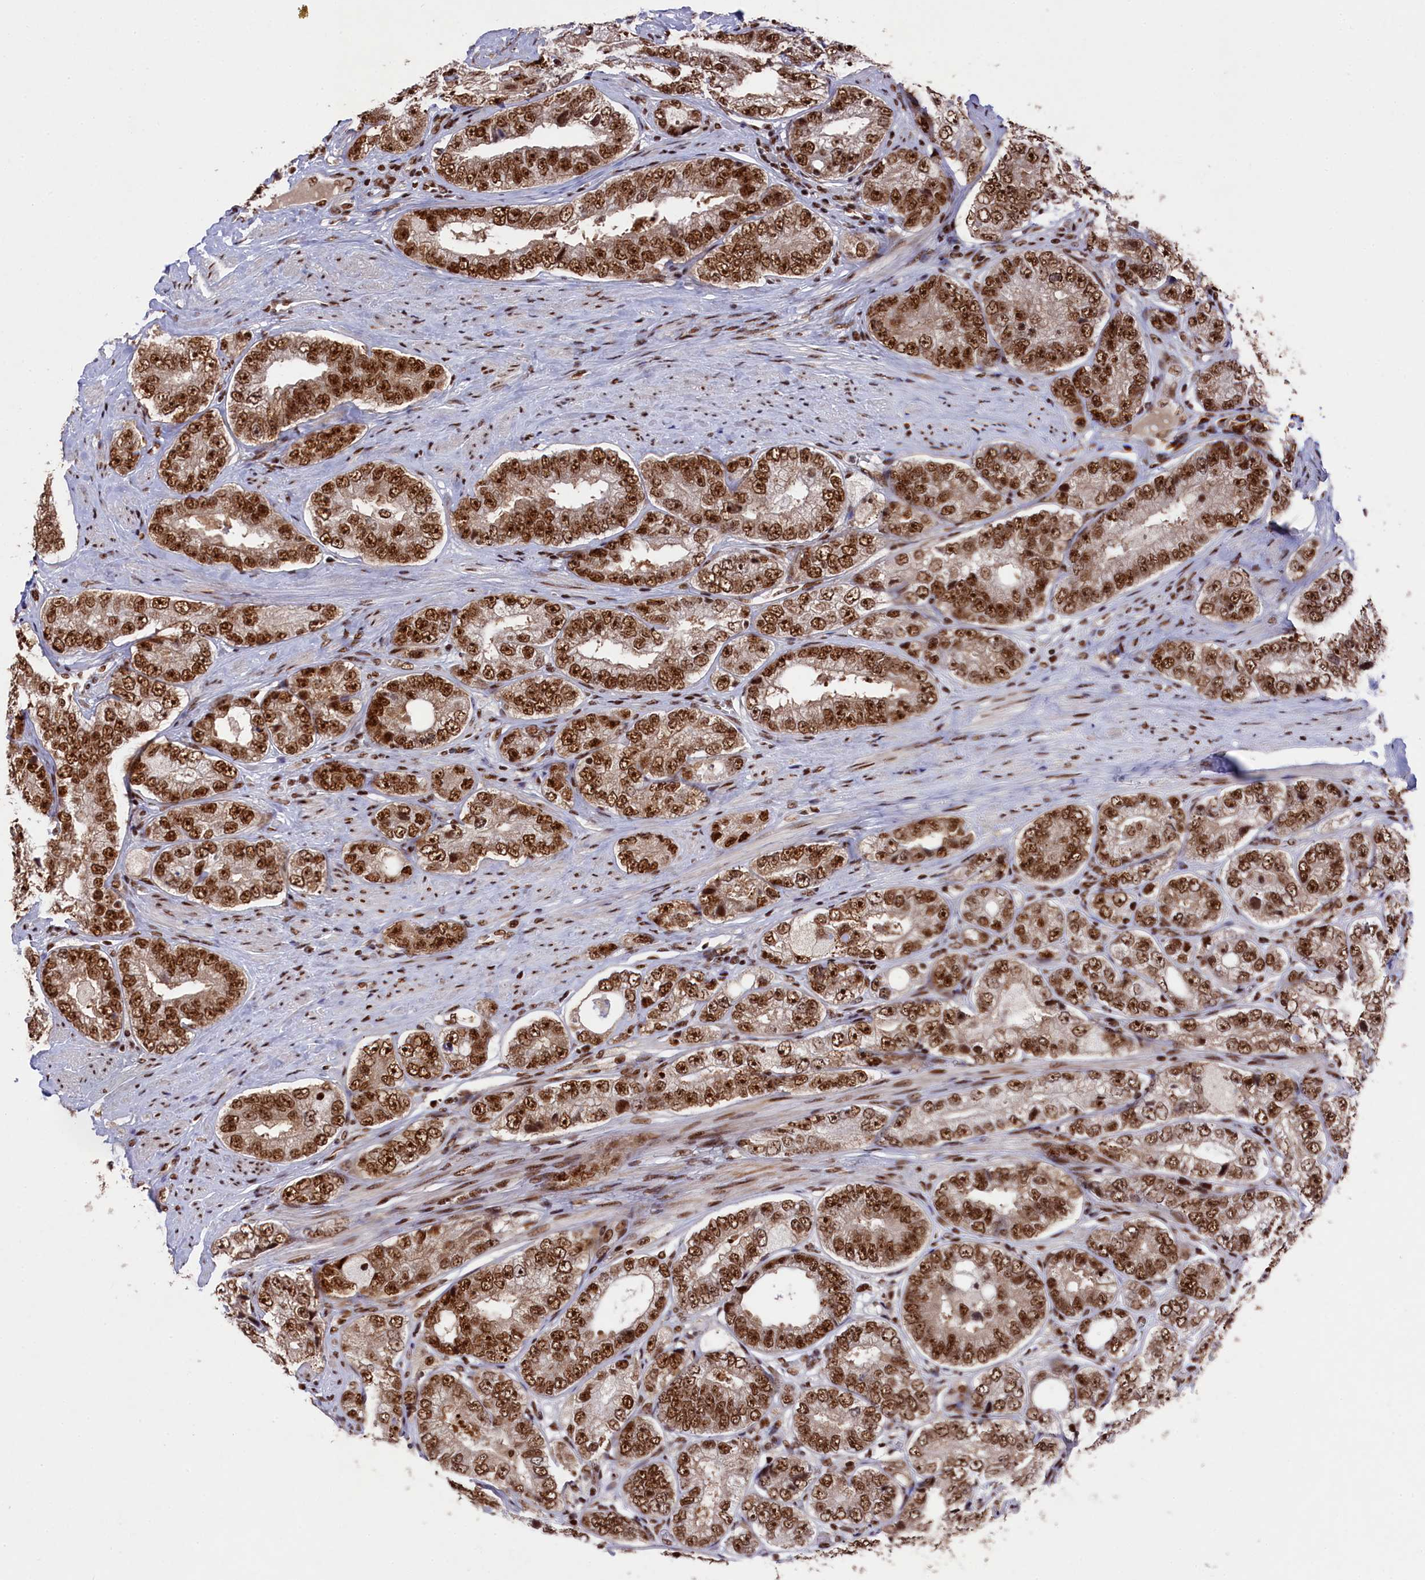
{"staining": {"intensity": "strong", "quantity": ">75%", "location": "nuclear"}, "tissue": "prostate cancer", "cell_type": "Tumor cells", "image_type": "cancer", "snomed": [{"axis": "morphology", "description": "Adenocarcinoma, High grade"}, {"axis": "topography", "description": "Prostate"}], "caption": "The micrograph reveals a brown stain indicating the presence of a protein in the nuclear of tumor cells in adenocarcinoma (high-grade) (prostate).", "gene": "PRPF31", "patient": {"sex": "male", "age": 56}}